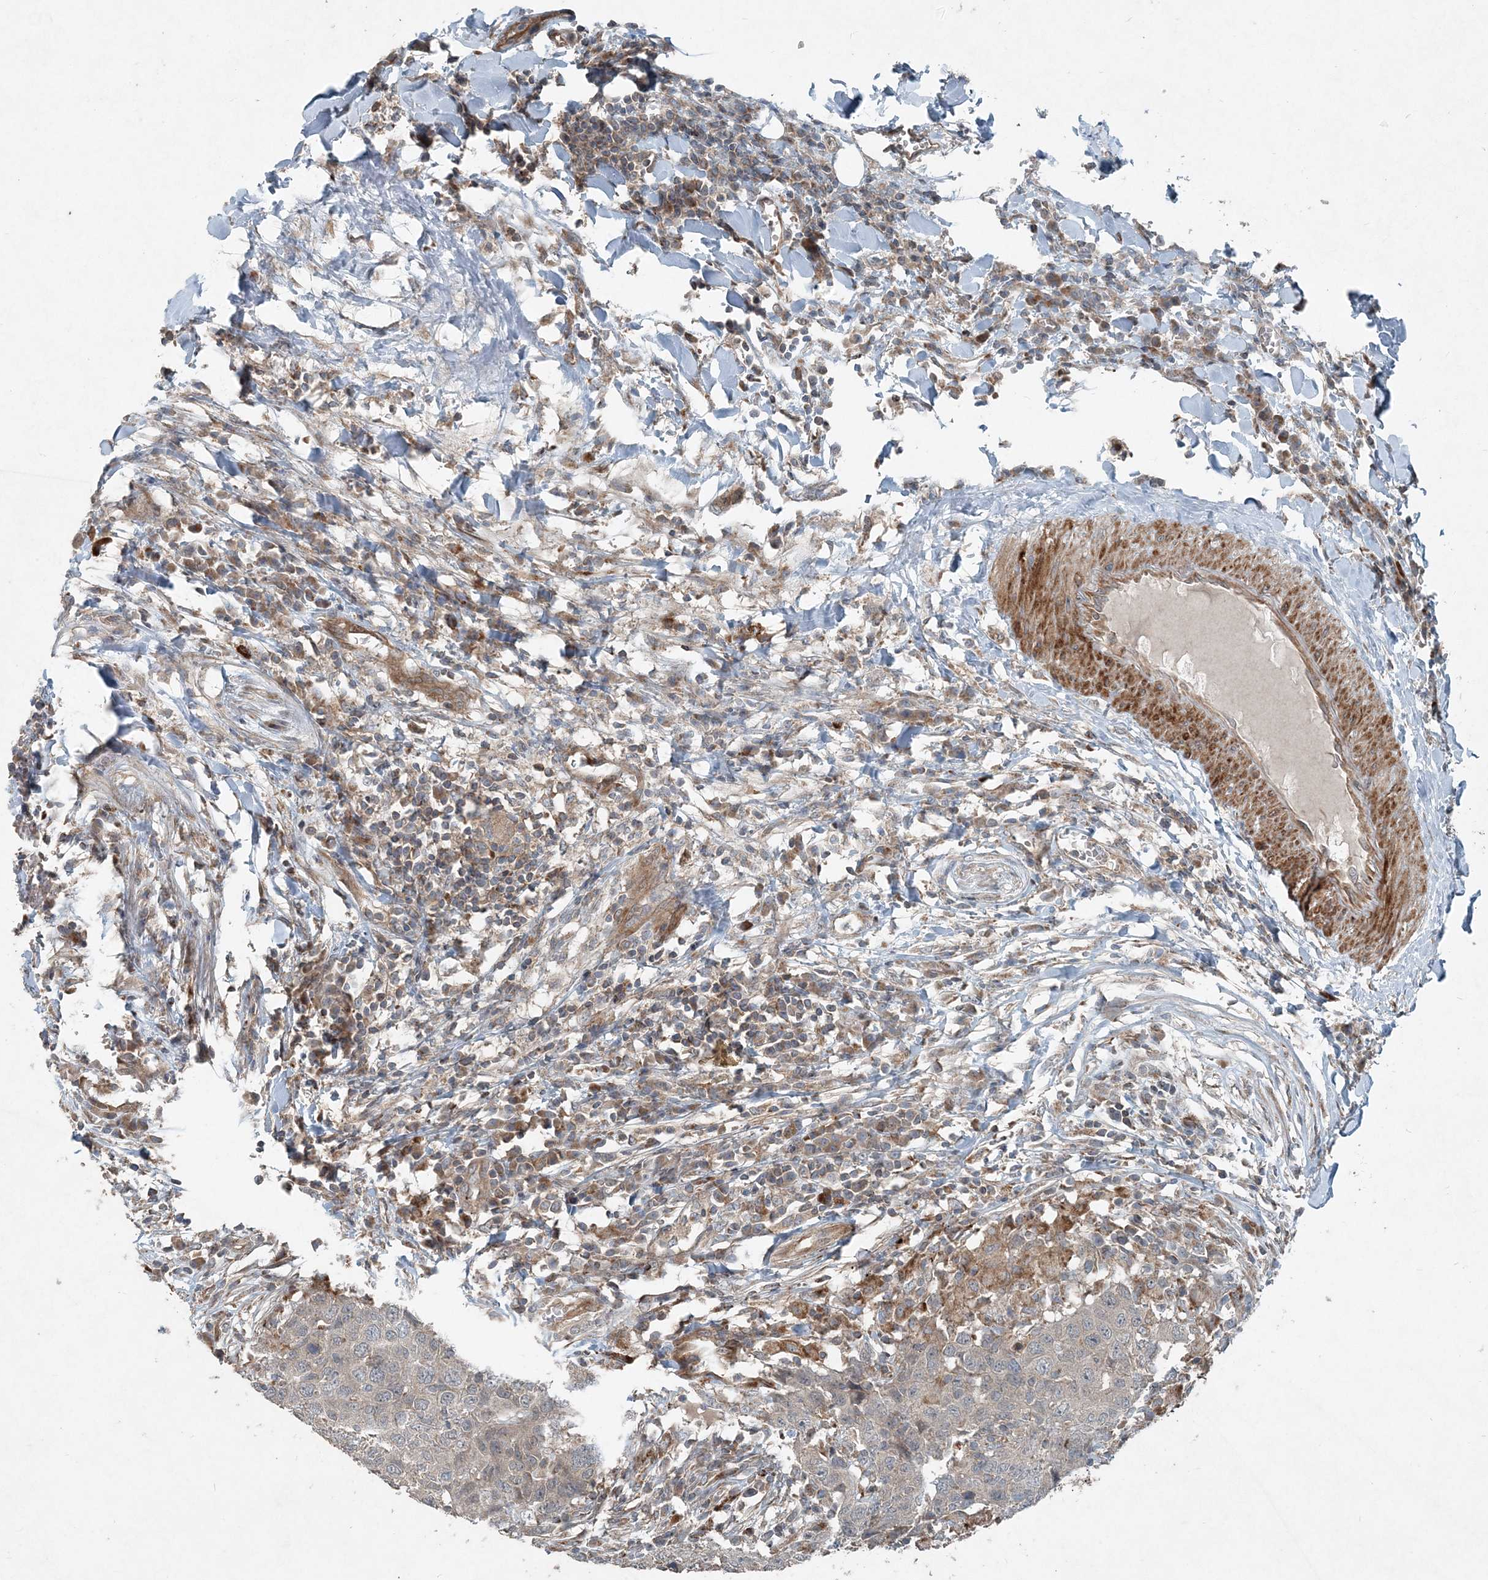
{"staining": {"intensity": "negative", "quantity": "none", "location": "none"}, "tissue": "head and neck cancer", "cell_type": "Tumor cells", "image_type": "cancer", "snomed": [{"axis": "morphology", "description": "Squamous cell carcinoma, NOS"}, {"axis": "topography", "description": "Head-Neck"}], "caption": "DAB (3,3'-diaminobenzidine) immunohistochemical staining of head and neck squamous cell carcinoma exhibits no significant expression in tumor cells.", "gene": "INTU", "patient": {"sex": "male", "age": 66}}